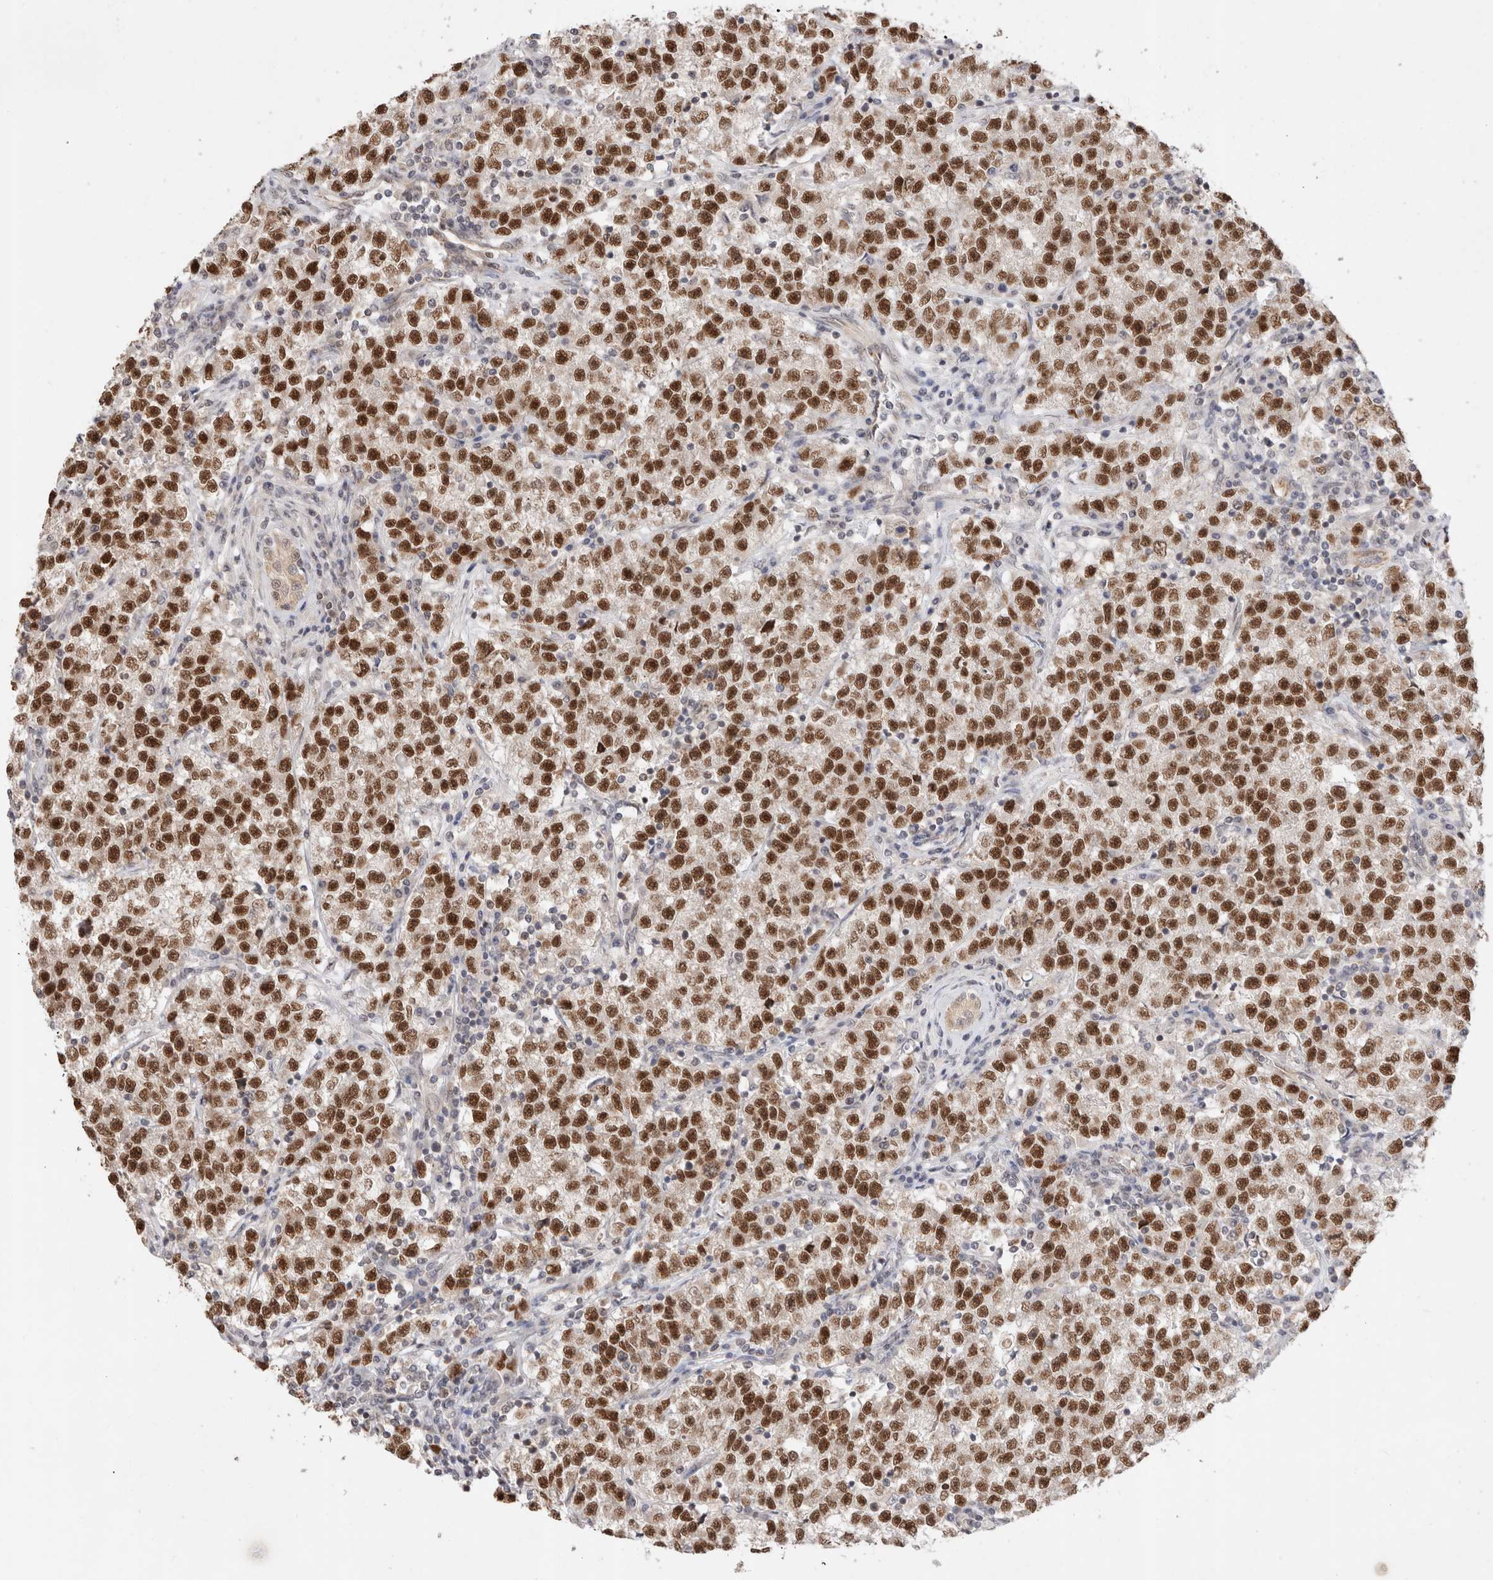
{"staining": {"intensity": "strong", "quantity": ">75%", "location": "nuclear"}, "tissue": "testis cancer", "cell_type": "Tumor cells", "image_type": "cancer", "snomed": [{"axis": "morphology", "description": "Seminoma, NOS"}, {"axis": "topography", "description": "Testis"}], "caption": "A photomicrograph of human testis seminoma stained for a protein displays strong nuclear brown staining in tumor cells. (DAB (3,3'-diaminobenzidine) IHC with brightfield microscopy, high magnification).", "gene": "GTF2I", "patient": {"sex": "male", "age": 22}}